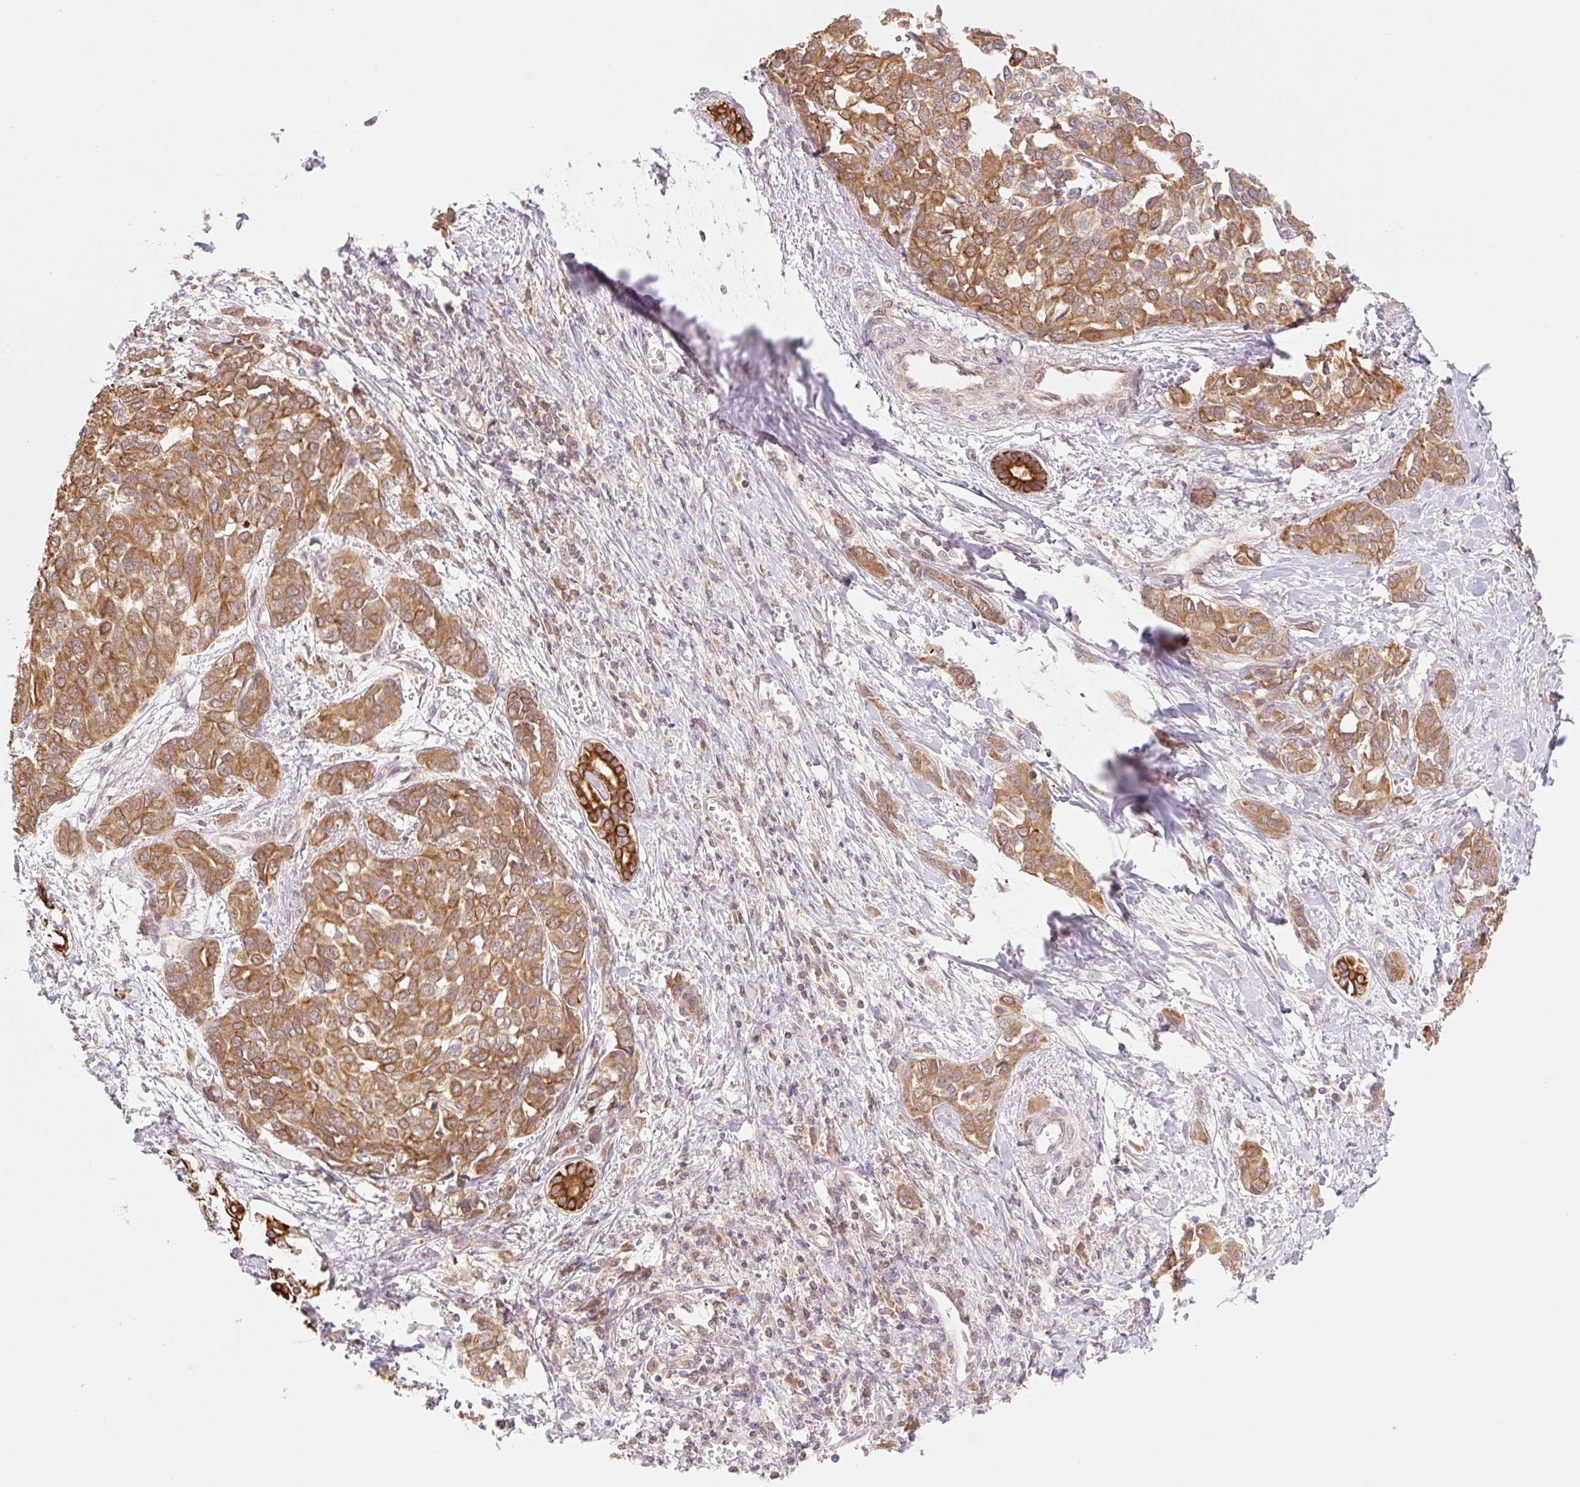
{"staining": {"intensity": "moderate", "quantity": ">75%", "location": "cytoplasmic/membranous"}, "tissue": "liver cancer", "cell_type": "Tumor cells", "image_type": "cancer", "snomed": [{"axis": "morphology", "description": "Cholangiocarcinoma"}, {"axis": "topography", "description": "Liver"}], "caption": "Liver cholangiocarcinoma stained with a protein marker reveals moderate staining in tumor cells.", "gene": "YJU2B", "patient": {"sex": "female", "age": 77}}